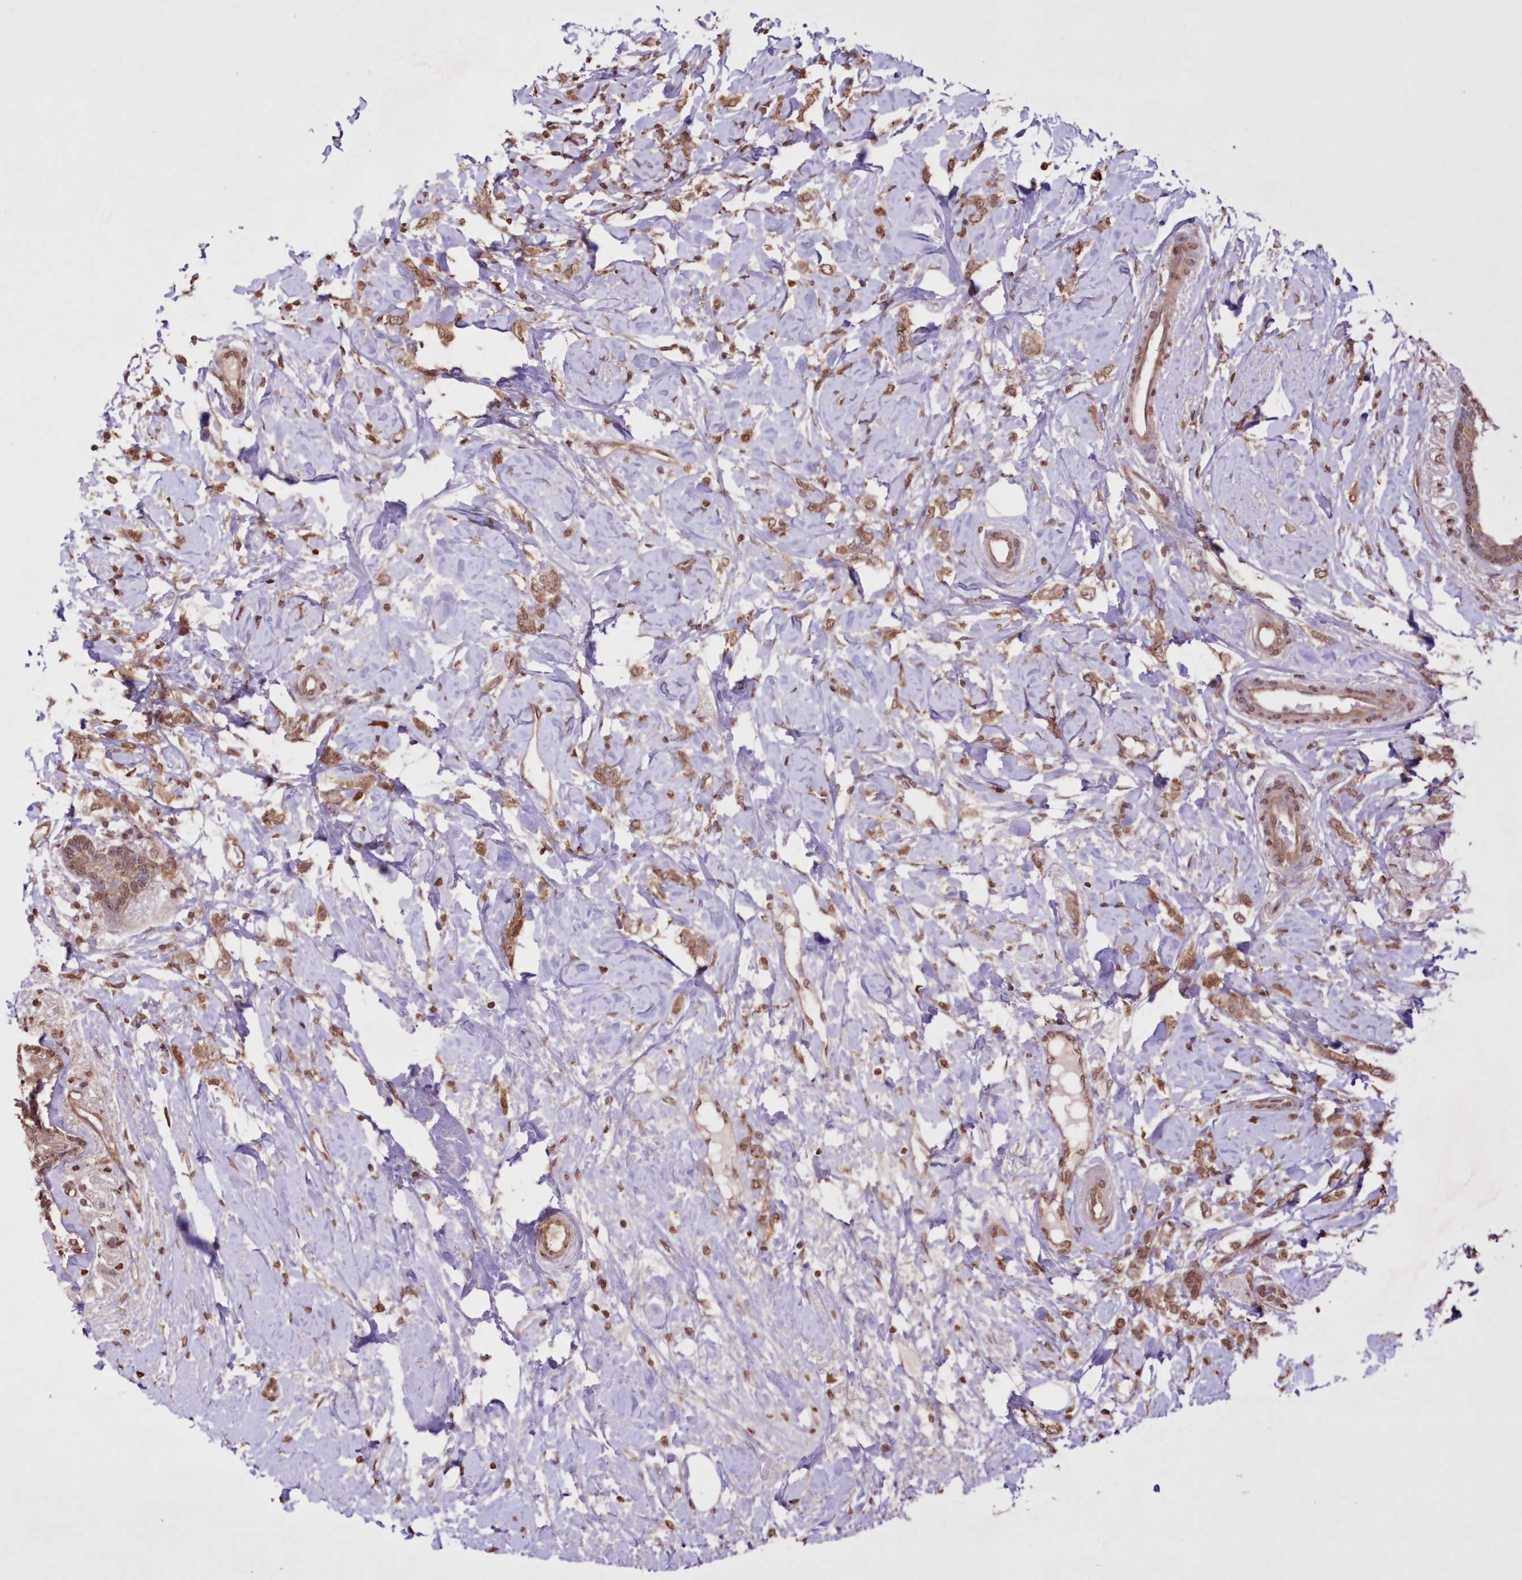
{"staining": {"intensity": "moderate", "quantity": ">75%", "location": "cytoplasmic/membranous,nuclear"}, "tissue": "breast cancer", "cell_type": "Tumor cells", "image_type": "cancer", "snomed": [{"axis": "morphology", "description": "Normal tissue, NOS"}, {"axis": "morphology", "description": "Lobular carcinoma"}, {"axis": "topography", "description": "Breast"}], "caption": "Tumor cells exhibit medium levels of moderate cytoplasmic/membranous and nuclear positivity in about >75% of cells in human breast lobular carcinoma.", "gene": "FCHO2", "patient": {"sex": "female", "age": 47}}